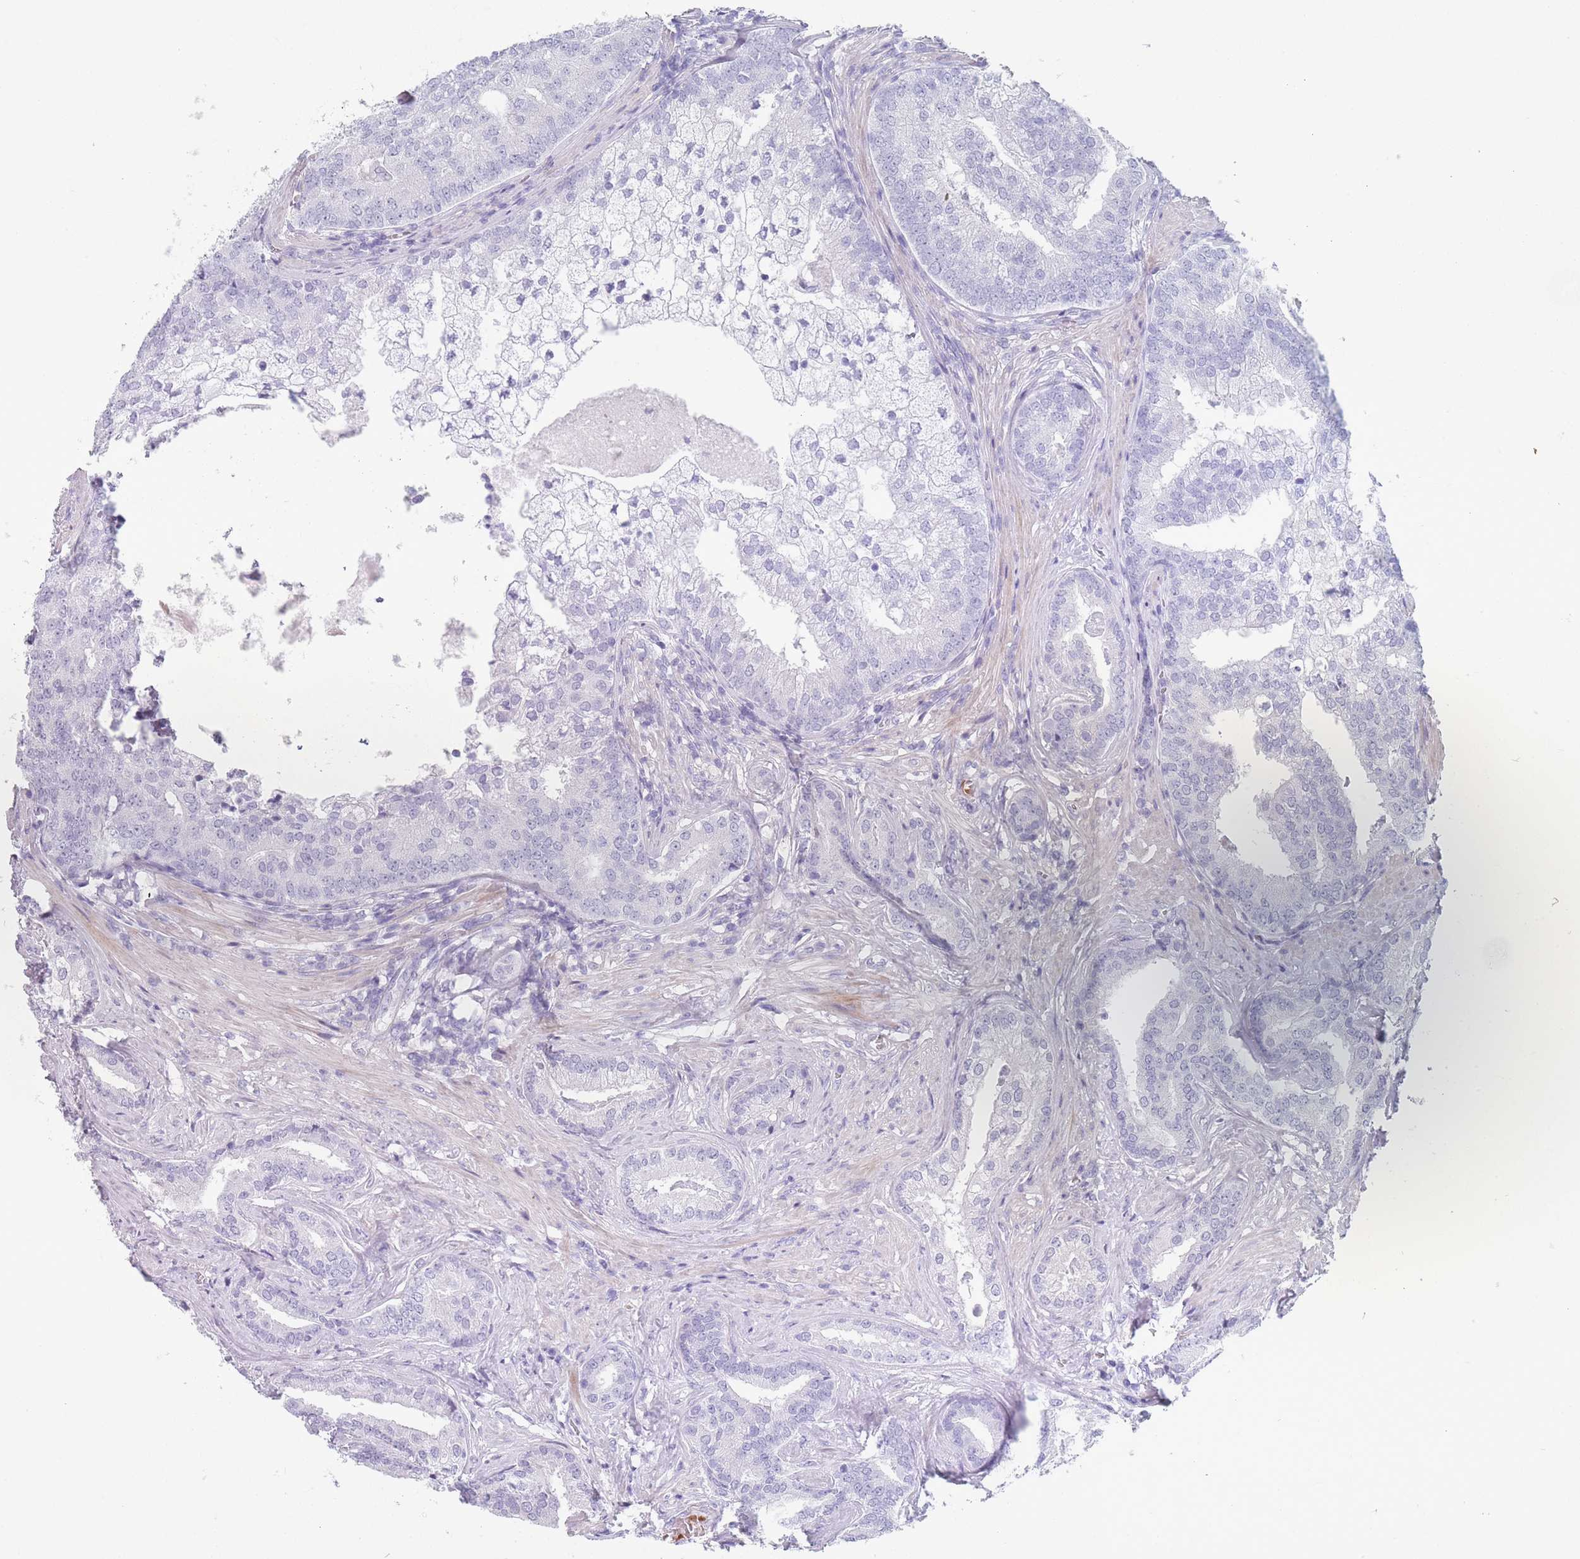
{"staining": {"intensity": "negative", "quantity": "none", "location": "none"}, "tissue": "prostate cancer", "cell_type": "Tumor cells", "image_type": "cancer", "snomed": [{"axis": "morphology", "description": "Adenocarcinoma, High grade"}, {"axis": "topography", "description": "Prostate"}], "caption": "Immunohistochemistry (IHC) photomicrograph of neoplastic tissue: prostate cancer (high-grade adenocarcinoma) stained with DAB (3,3'-diaminobenzidine) displays no significant protein staining in tumor cells.", "gene": "OR5D16", "patient": {"sex": "male", "age": 55}}